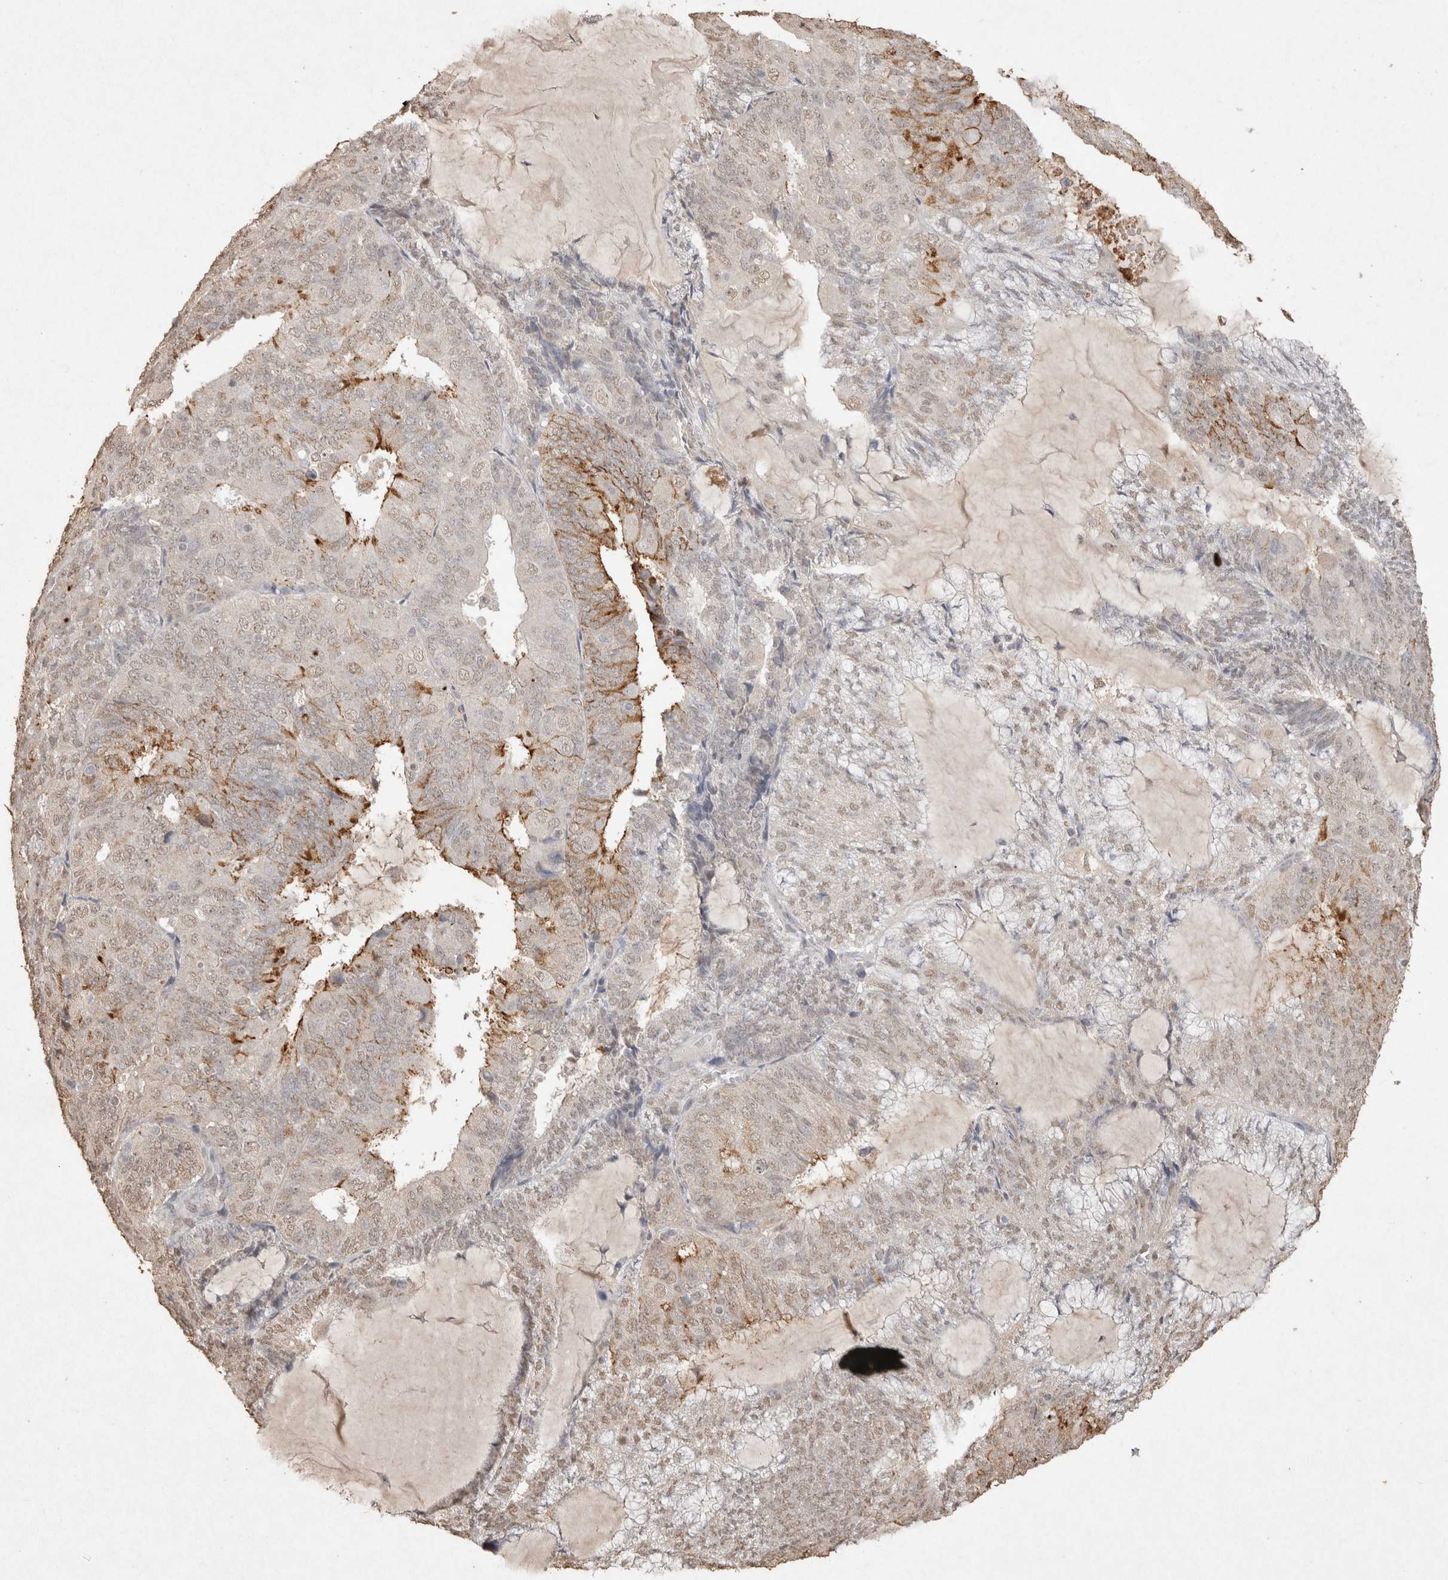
{"staining": {"intensity": "weak", "quantity": "25%-75%", "location": "nuclear"}, "tissue": "endometrial cancer", "cell_type": "Tumor cells", "image_type": "cancer", "snomed": [{"axis": "morphology", "description": "Adenocarcinoma, NOS"}, {"axis": "topography", "description": "Endometrium"}], "caption": "Endometrial cancer (adenocarcinoma) was stained to show a protein in brown. There is low levels of weak nuclear positivity in about 25%-75% of tumor cells.", "gene": "MLX", "patient": {"sex": "female", "age": 81}}